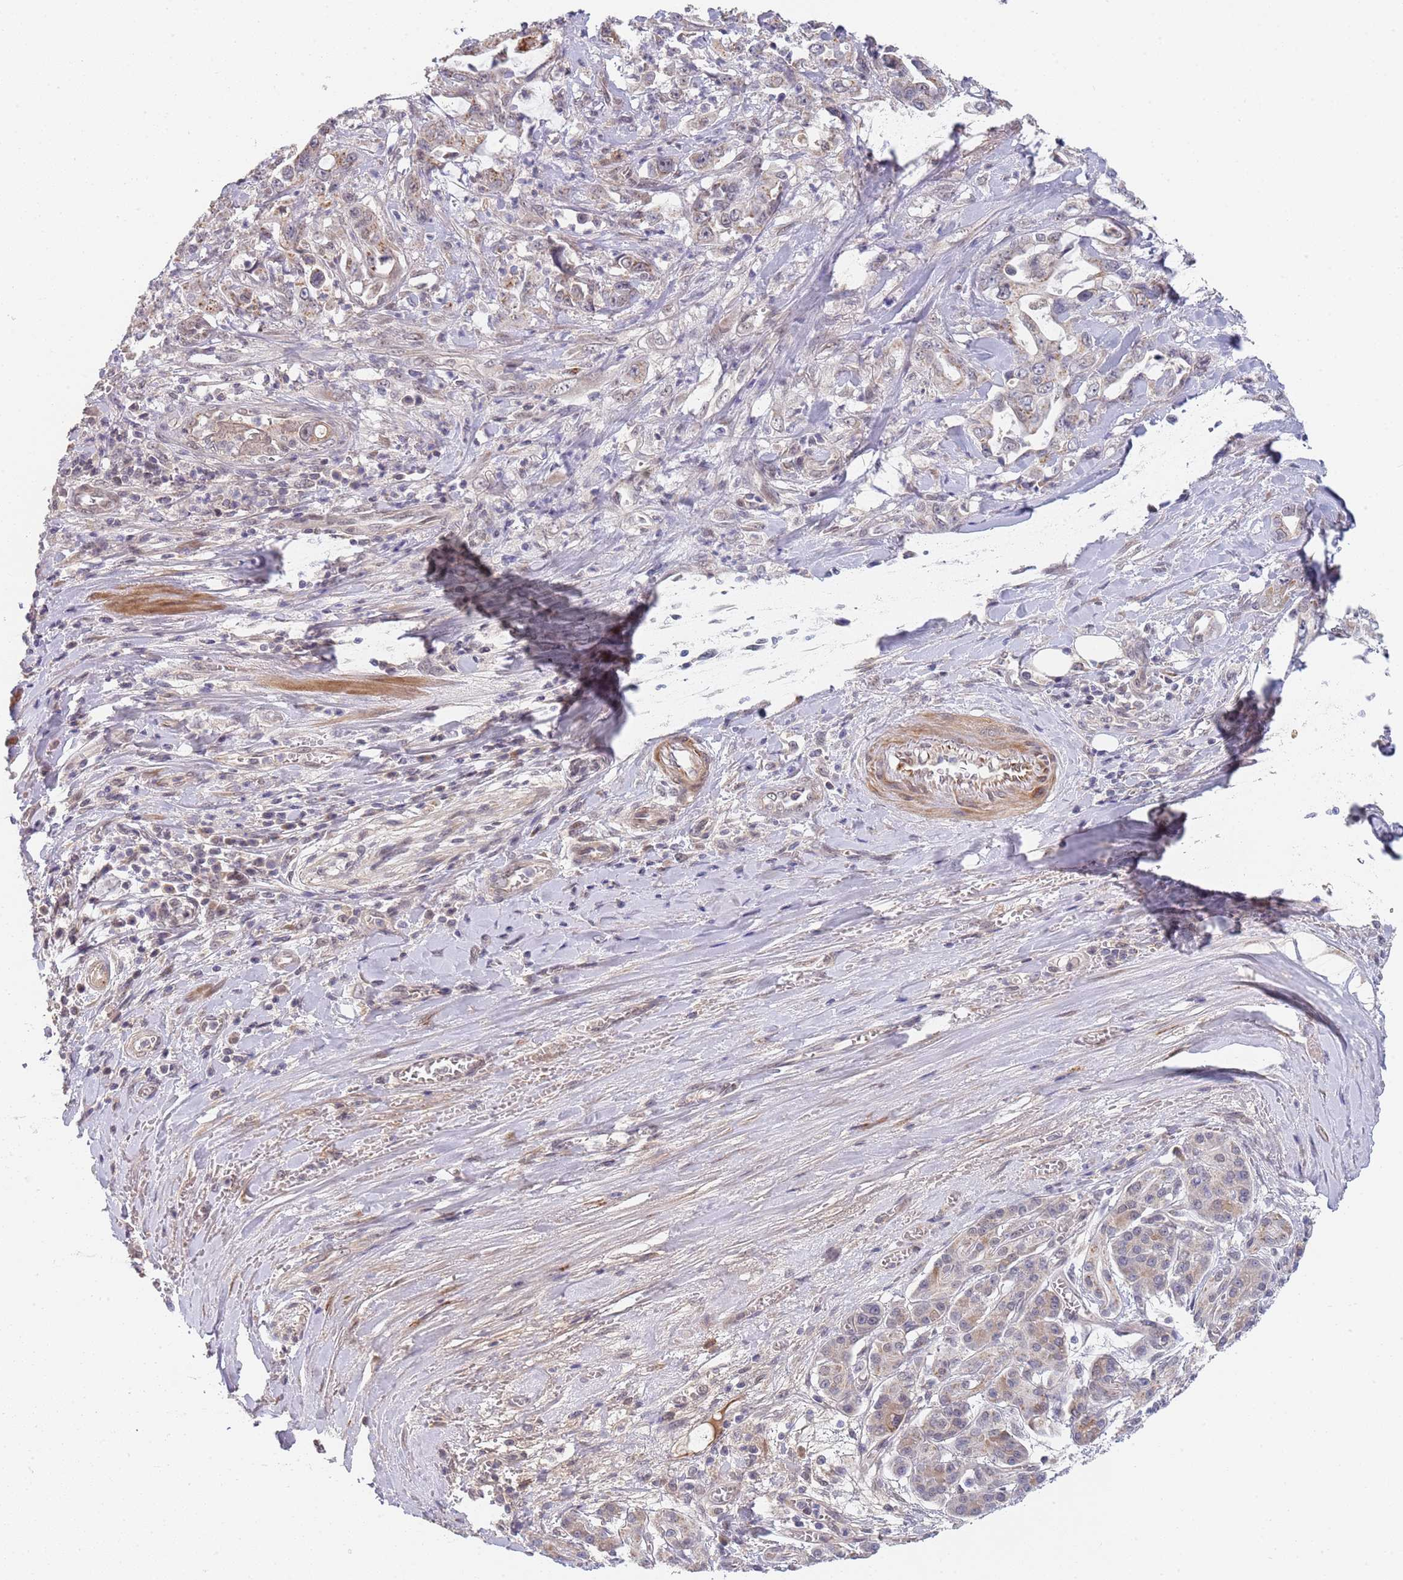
{"staining": {"intensity": "weak", "quantity": "<25%", "location": "cytoplasmic/membranous"}, "tissue": "pancreatic cancer", "cell_type": "Tumor cells", "image_type": "cancer", "snomed": [{"axis": "morphology", "description": "Adenocarcinoma, NOS"}, {"axis": "topography", "description": "Pancreas"}], "caption": "IHC image of human adenocarcinoma (pancreatic) stained for a protein (brown), which demonstrates no expression in tumor cells.", "gene": "B4GALT4", "patient": {"sex": "female", "age": 61}}